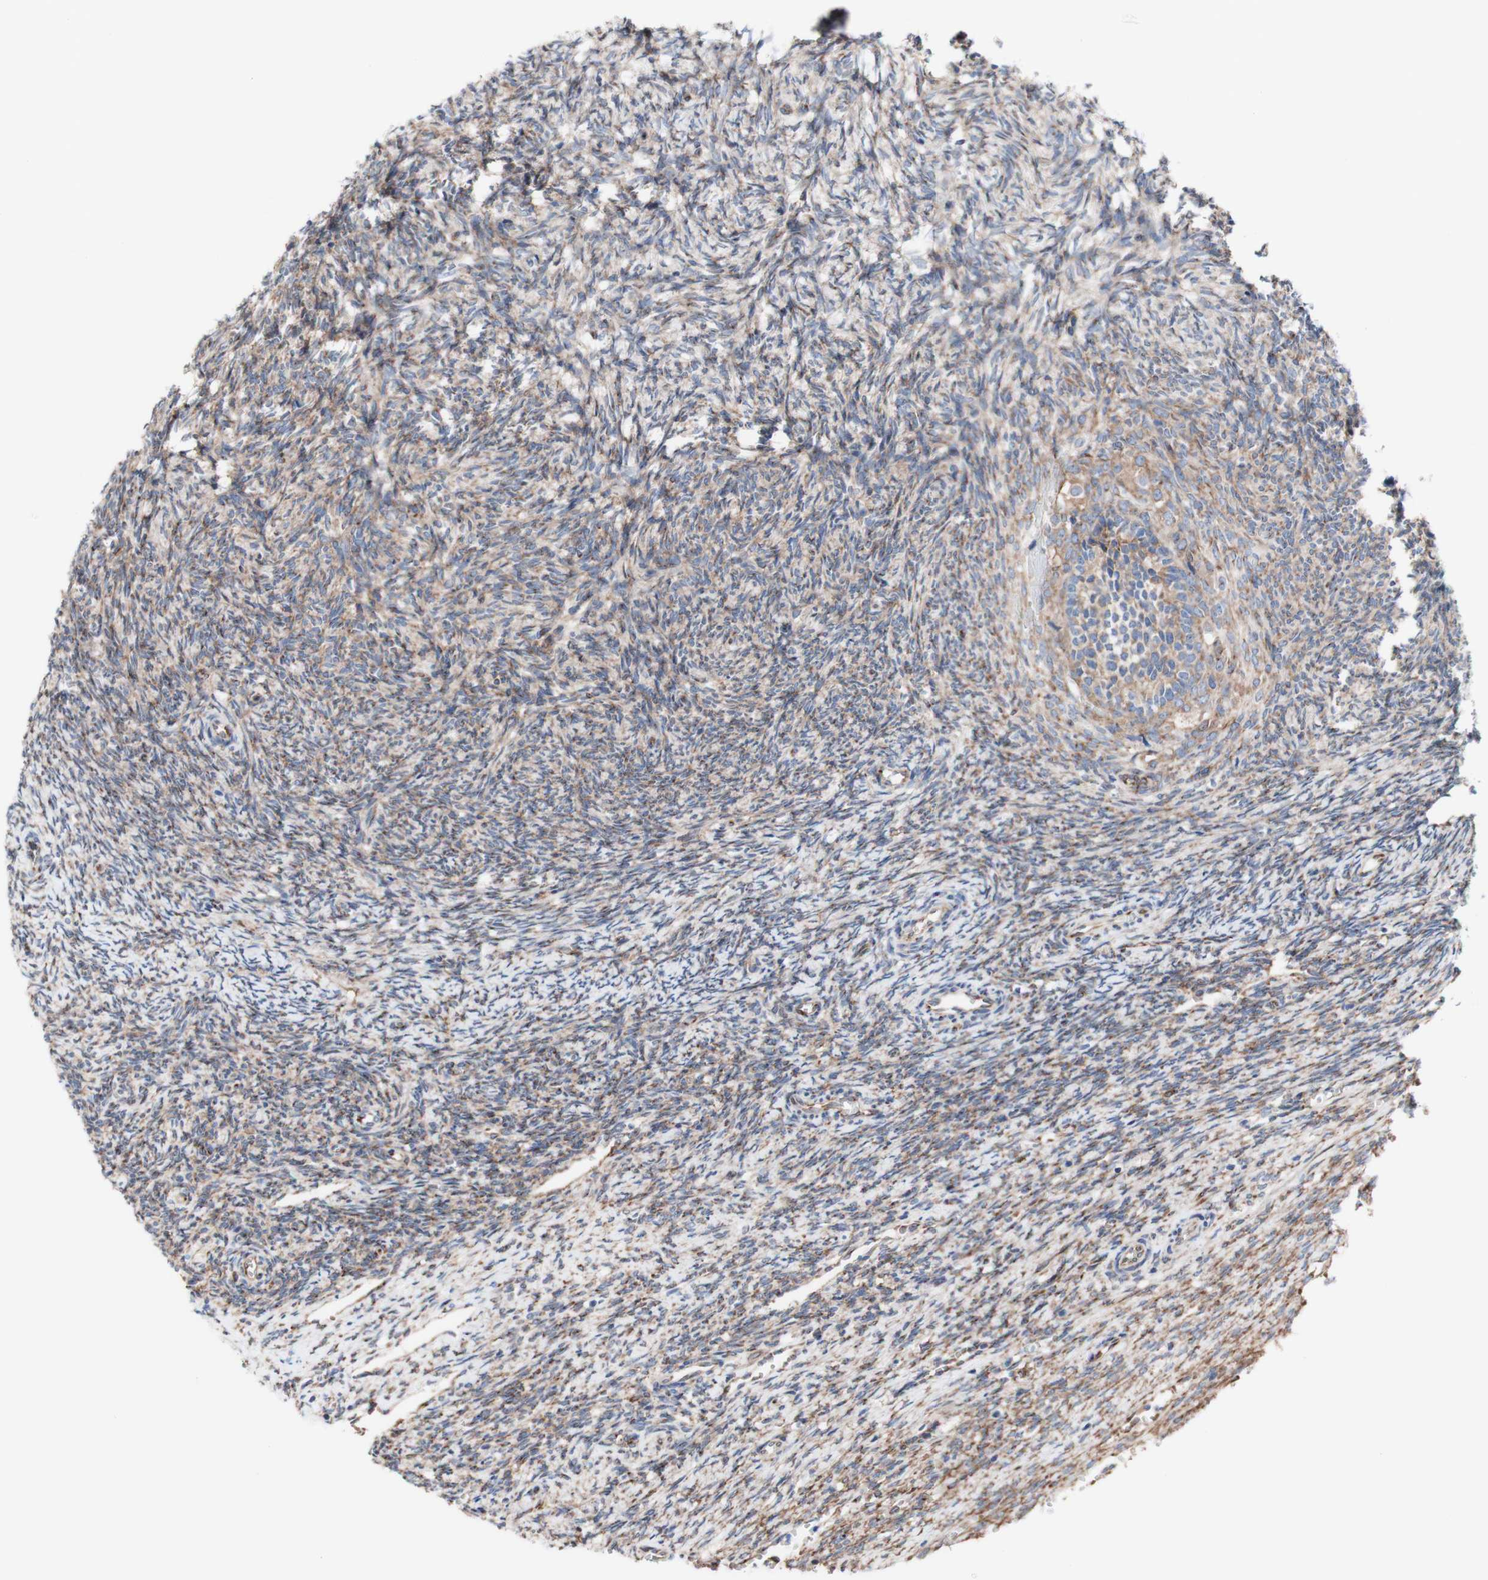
{"staining": {"intensity": "moderate", "quantity": ">75%", "location": "cytoplasmic/membranous"}, "tissue": "ovary", "cell_type": "Ovarian stroma cells", "image_type": "normal", "snomed": [{"axis": "morphology", "description": "Normal tissue, NOS"}, {"axis": "topography", "description": "Ovary"}], "caption": "Moderate cytoplasmic/membranous protein positivity is present in about >75% of ovarian stroma cells in ovary.", "gene": "LRIG3", "patient": {"sex": "female", "age": 41}}